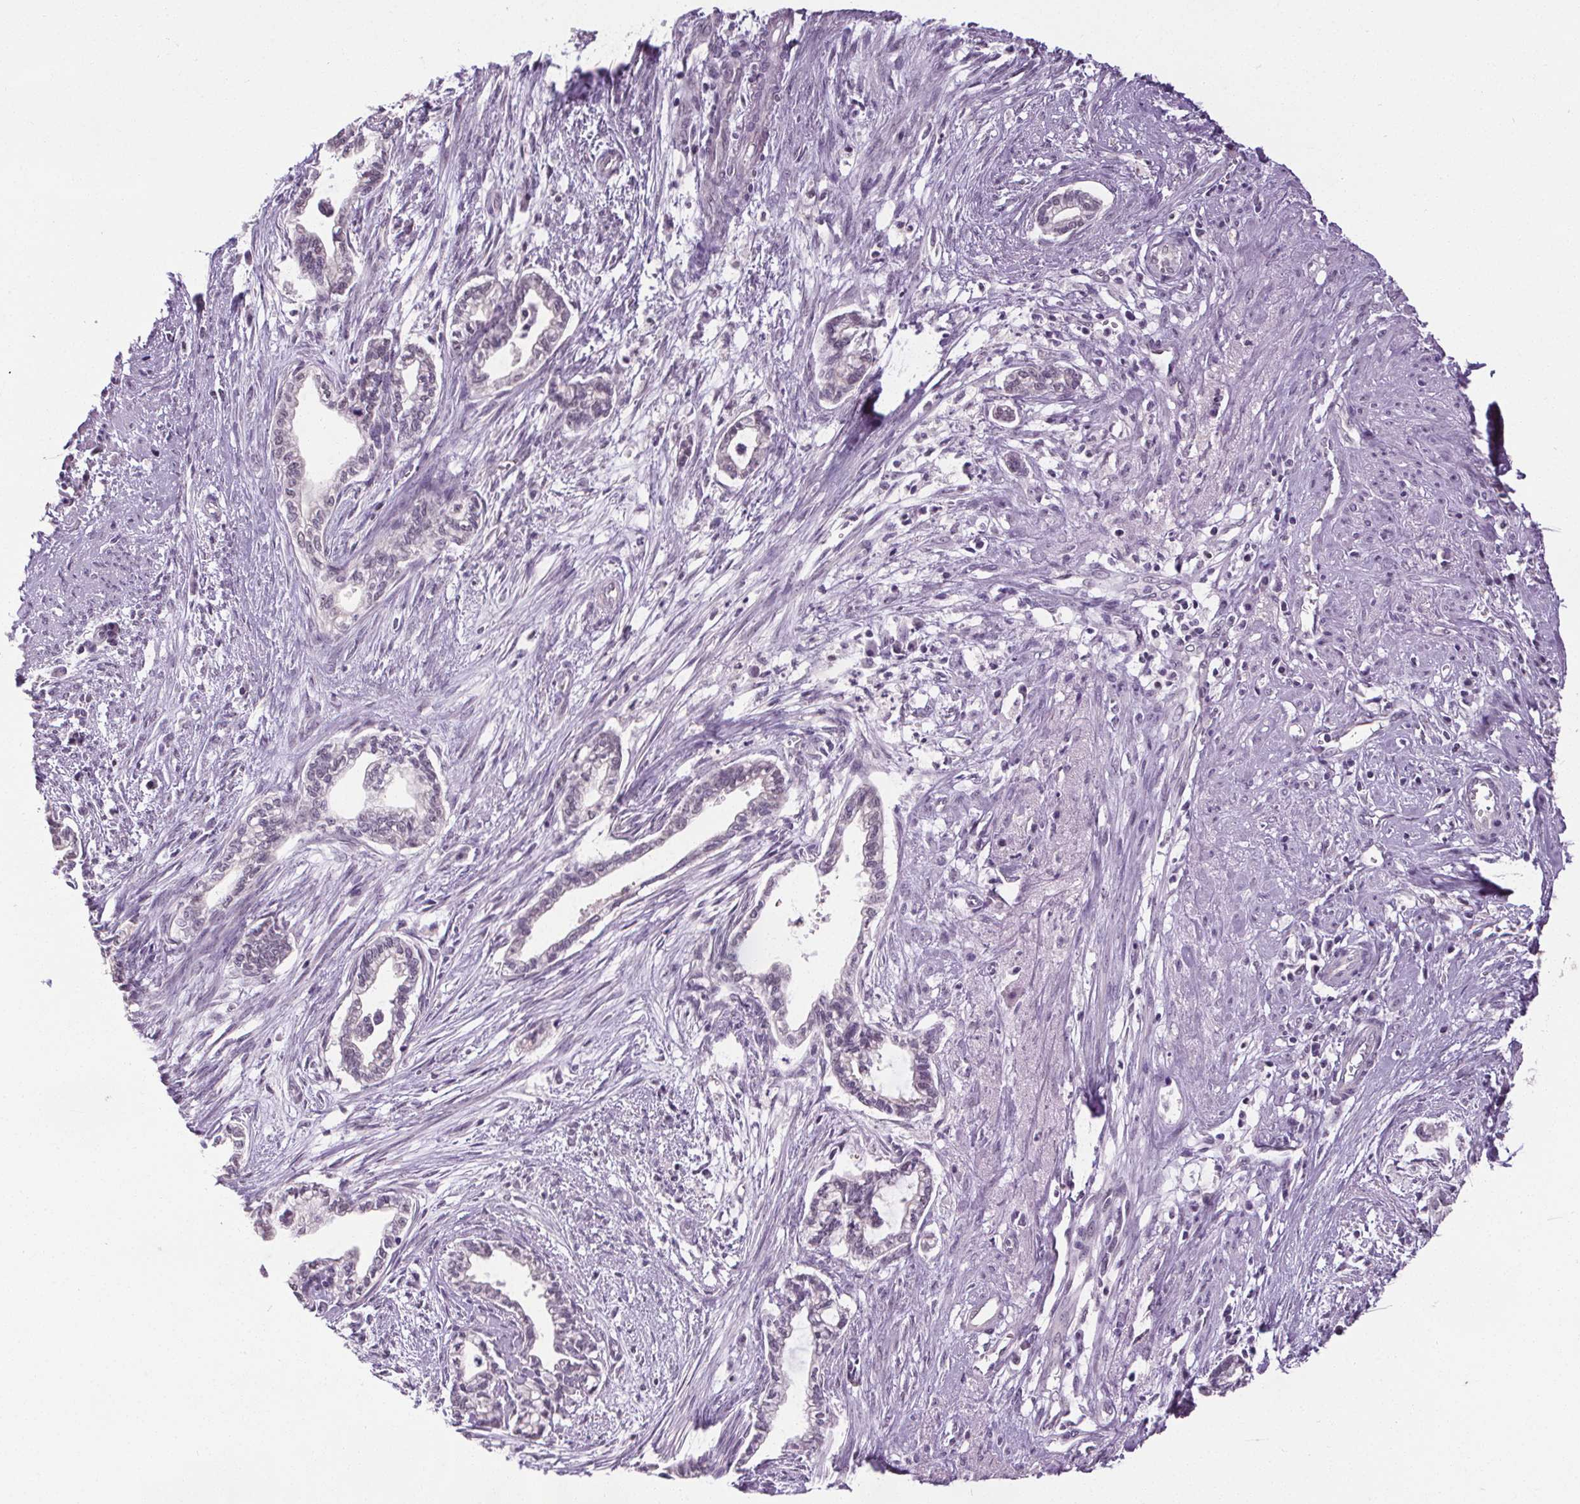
{"staining": {"intensity": "negative", "quantity": "none", "location": "none"}, "tissue": "cervical cancer", "cell_type": "Tumor cells", "image_type": "cancer", "snomed": [{"axis": "morphology", "description": "Adenocarcinoma, NOS"}, {"axis": "topography", "description": "Cervix"}], "caption": "Immunohistochemical staining of human cervical cancer demonstrates no significant positivity in tumor cells.", "gene": "SLC2A9", "patient": {"sex": "female", "age": 62}}